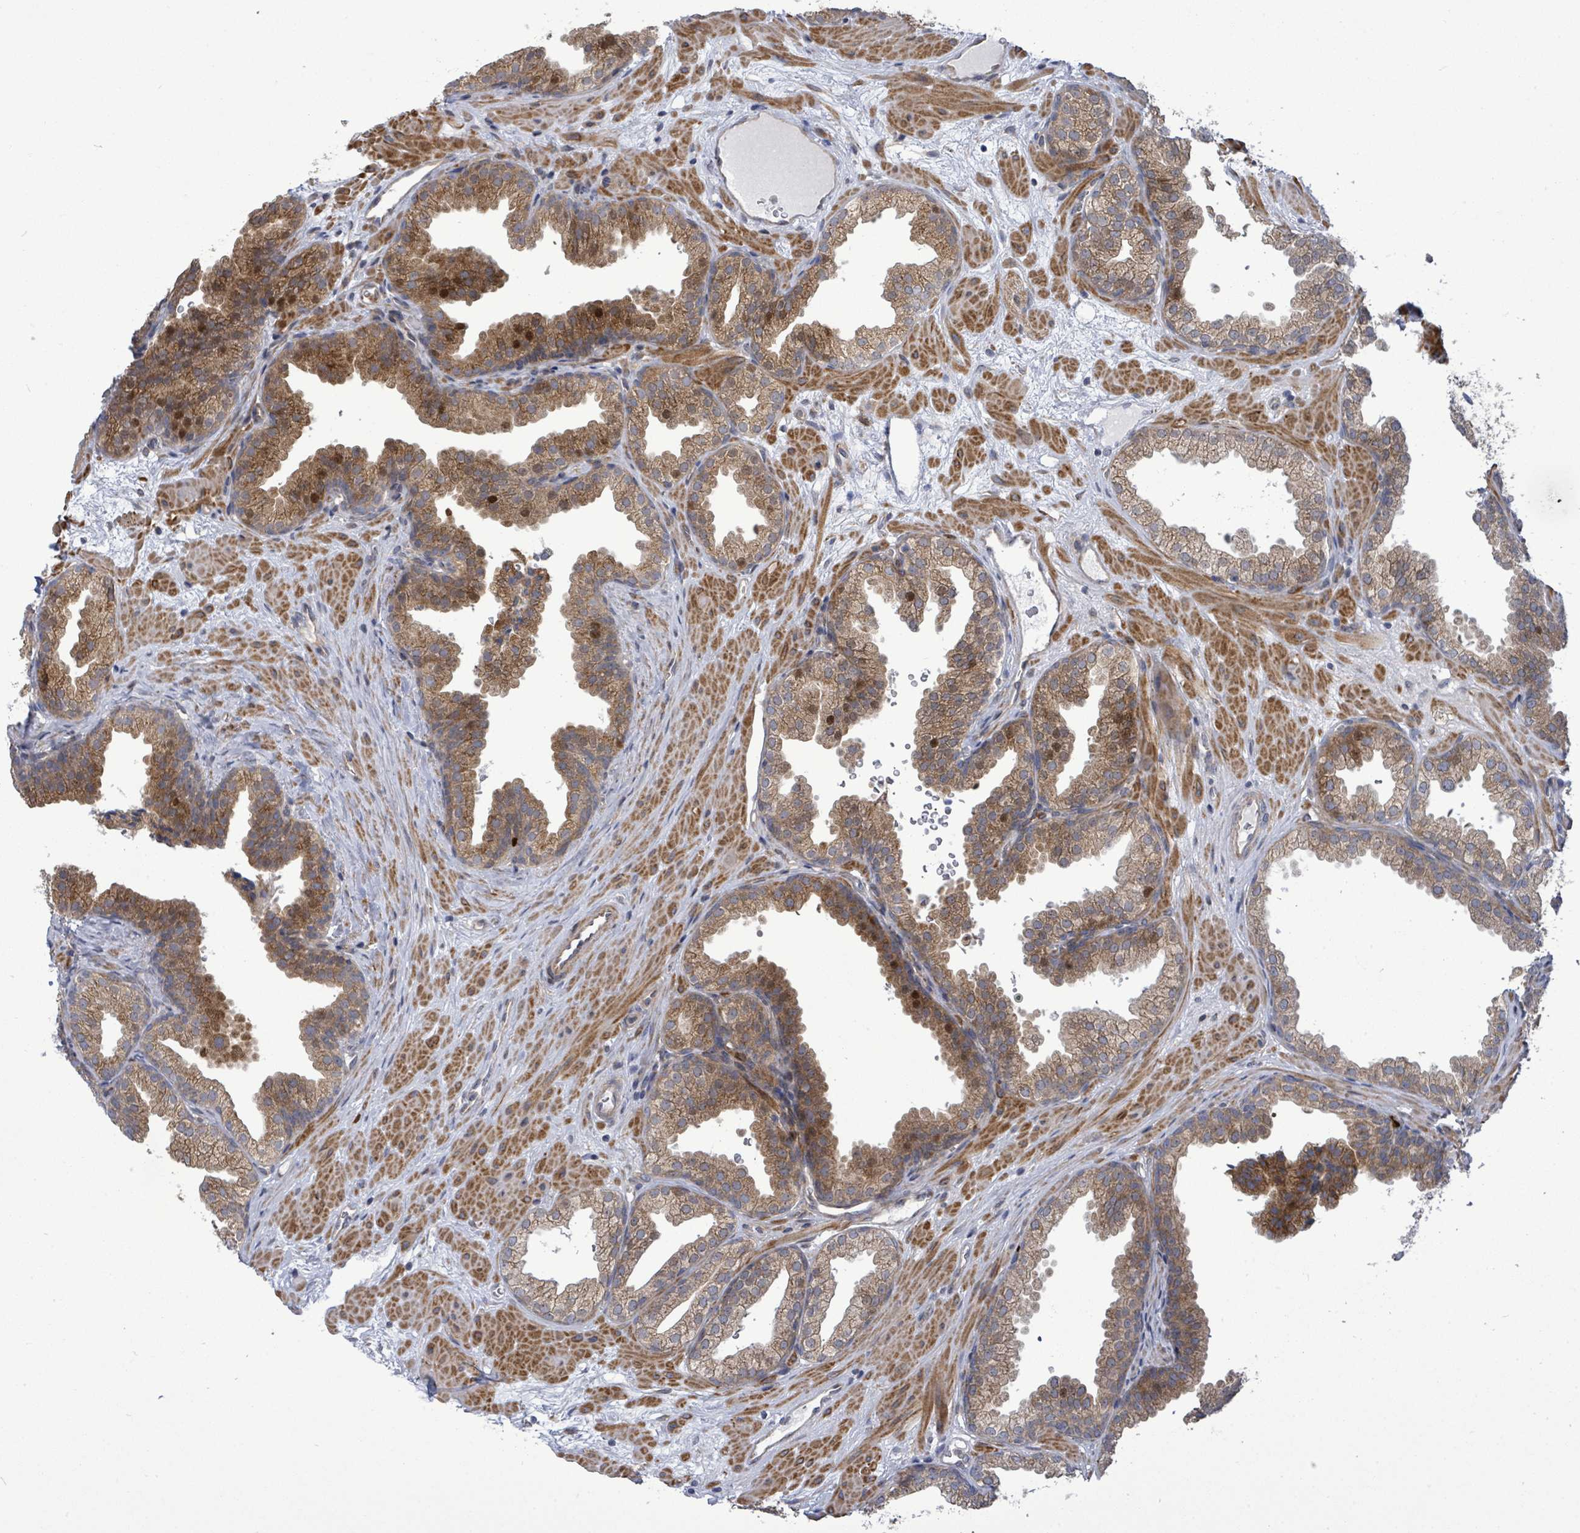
{"staining": {"intensity": "moderate", "quantity": "25%-75%", "location": "cytoplasmic/membranous,nuclear"}, "tissue": "prostate", "cell_type": "Glandular cells", "image_type": "normal", "snomed": [{"axis": "morphology", "description": "Normal tissue, NOS"}, {"axis": "topography", "description": "Prostate"}], "caption": "An IHC histopathology image of normal tissue is shown. Protein staining in brown highlights moderate cytoplasmic/membranous,nuclear positivity in prostate within glandular cells.", "gene": "SAR1A", "patient": {"sex": "male", "age": 37}}